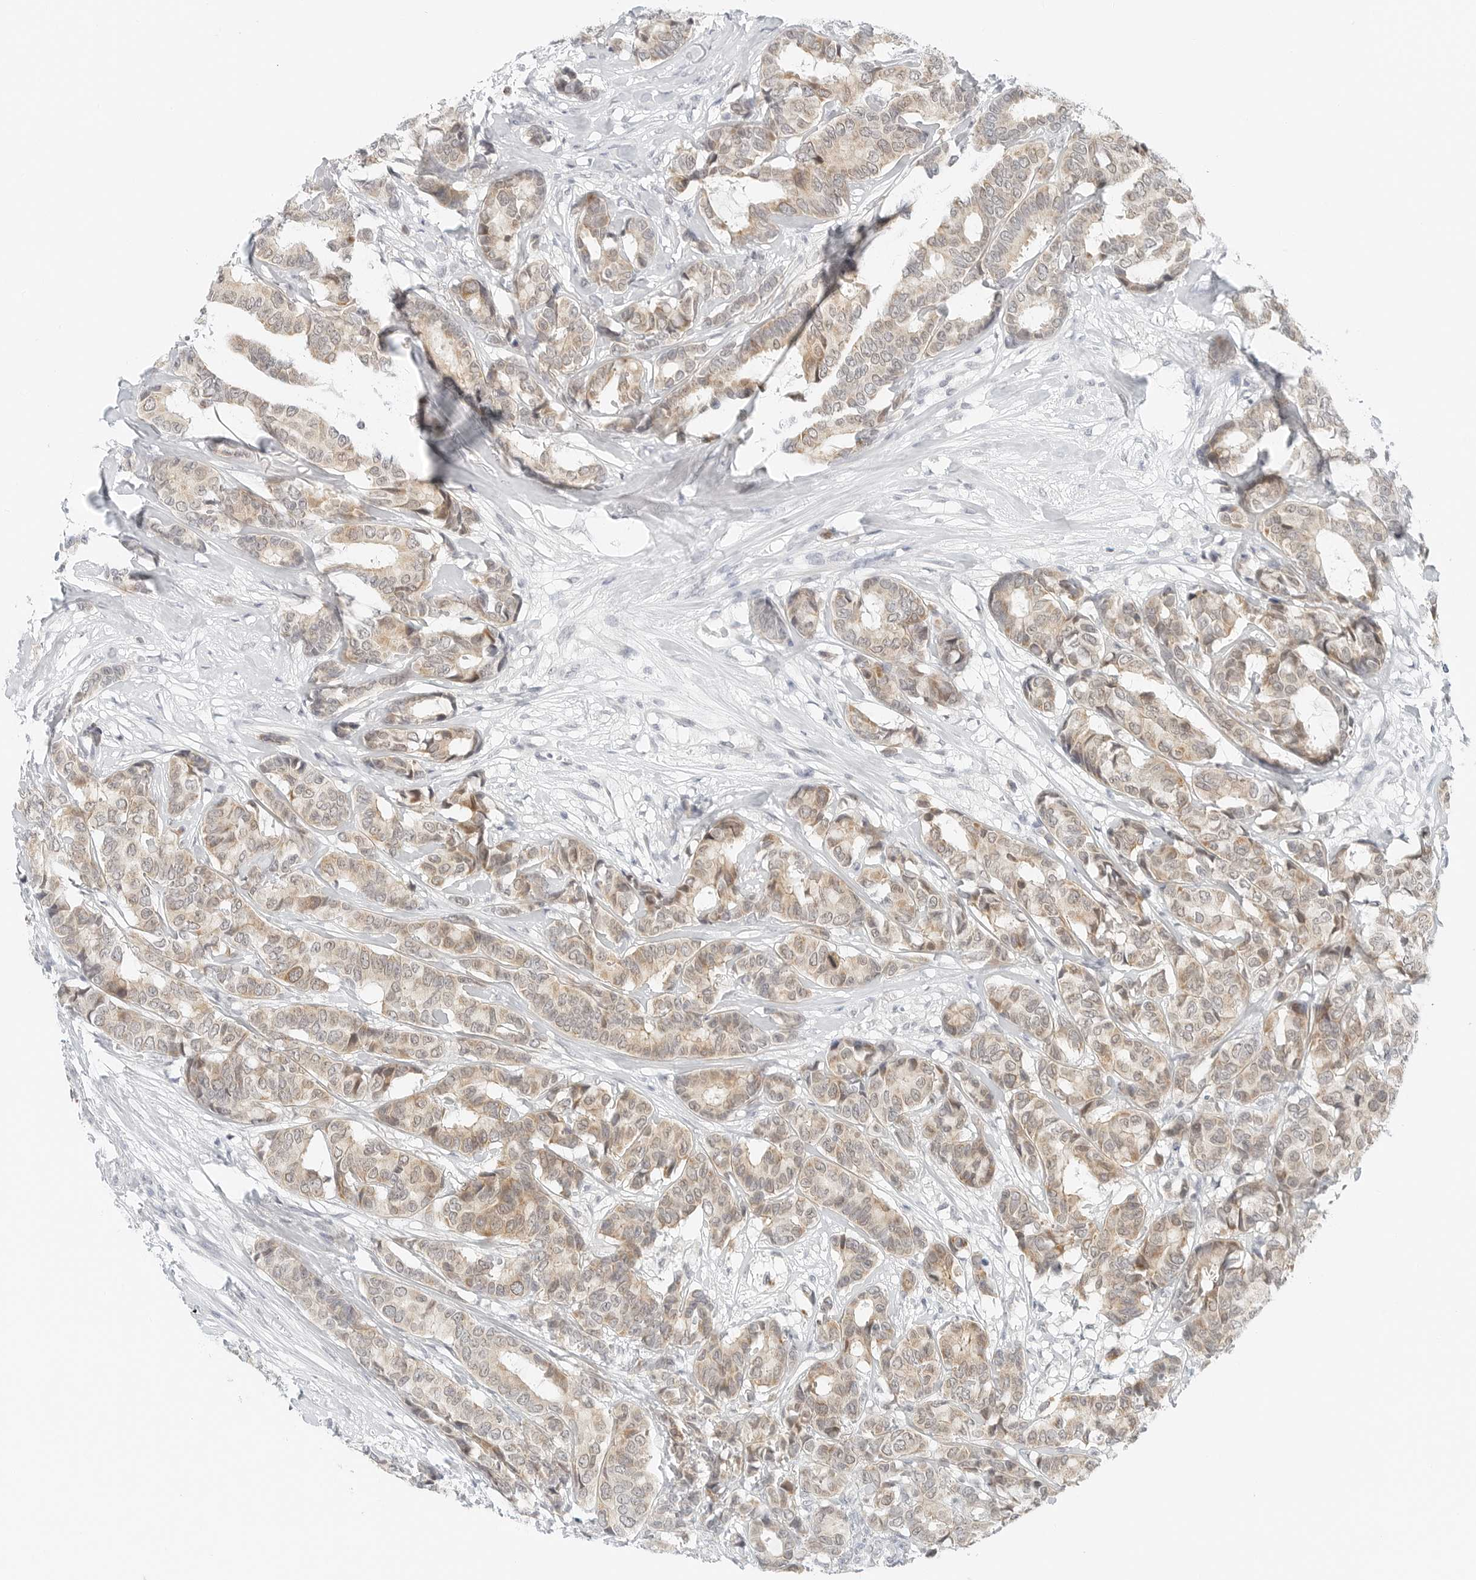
{"staining": {"intensity": "weak", "quantity": ">75%", "location": "cytoplasmic/membranous,nuclear"}, "tissue": "breast cancer", "cell_type": "Tumor cells", "image_type": "cancer", "snomed": [{"axis": "morphology", "description": "Duct carcinoma"}, {"axis": "topography", "description": "Breast"}], "caption": "Human infiltrating ductal carcinoma (breast) stained for a protein (brown) exhibits weak cytoplasmic/membranous and nuclear positive expression in approximately >75% of tumor cells.", "gene": "CCSAP", "patient": {"sex": "female", "age": 87}}